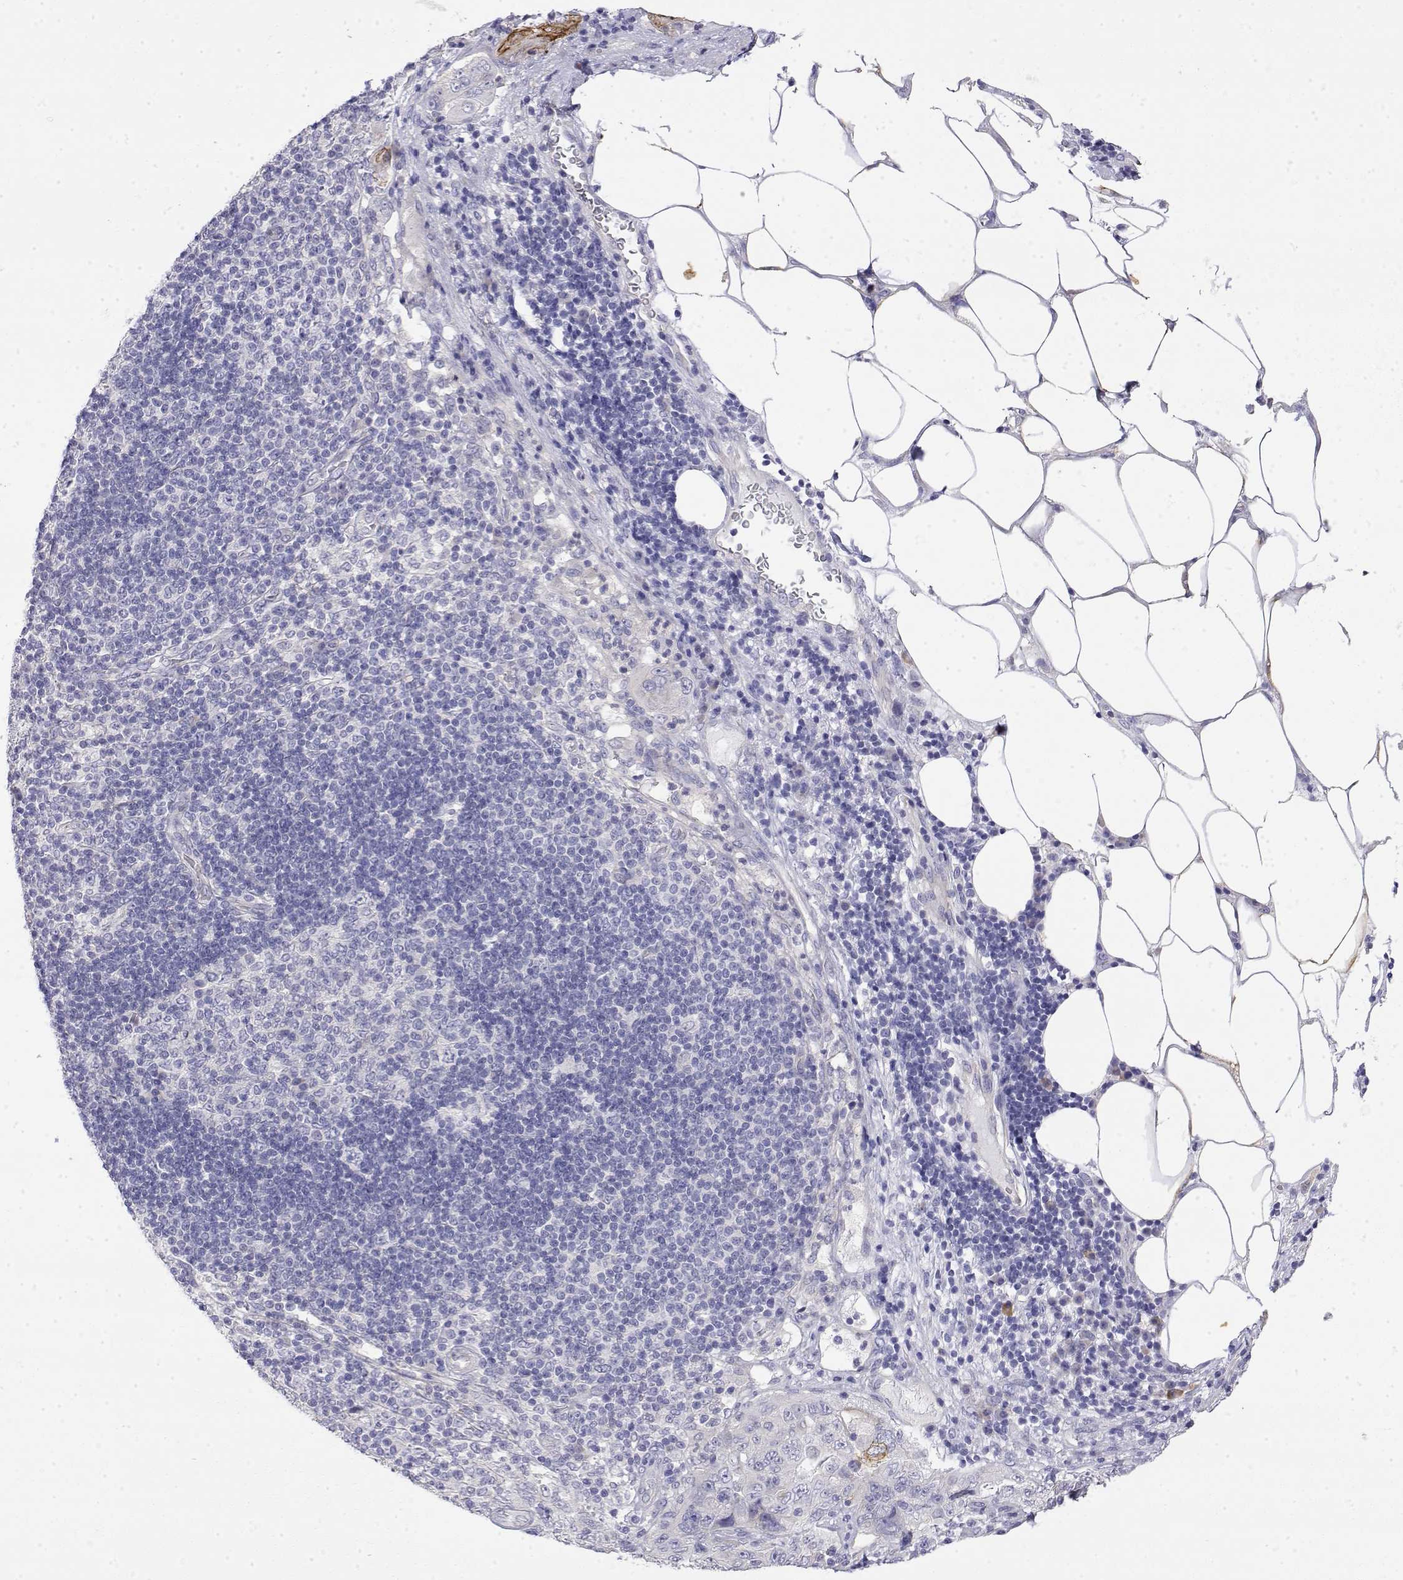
{"staining": {"intensity": "negative", "quantity": "none", "location": "none"}, "tissue": "pancreatic cancer", "cell_type": "Tumor cells", "image_type": "cancer", "snomed": [{"axis": "morphology", "description": "Adenocarcinoma, NOS"}, {"axis": "topography", "description": "Pancreas"}], "caption": "Adenocarcinoma (pancreatic) stained for a protein using immunohistochemistry (IHC) shows no expression tumor cells.", "gene": "LY6D", "patient": {"sex": "male", "age": 68}}